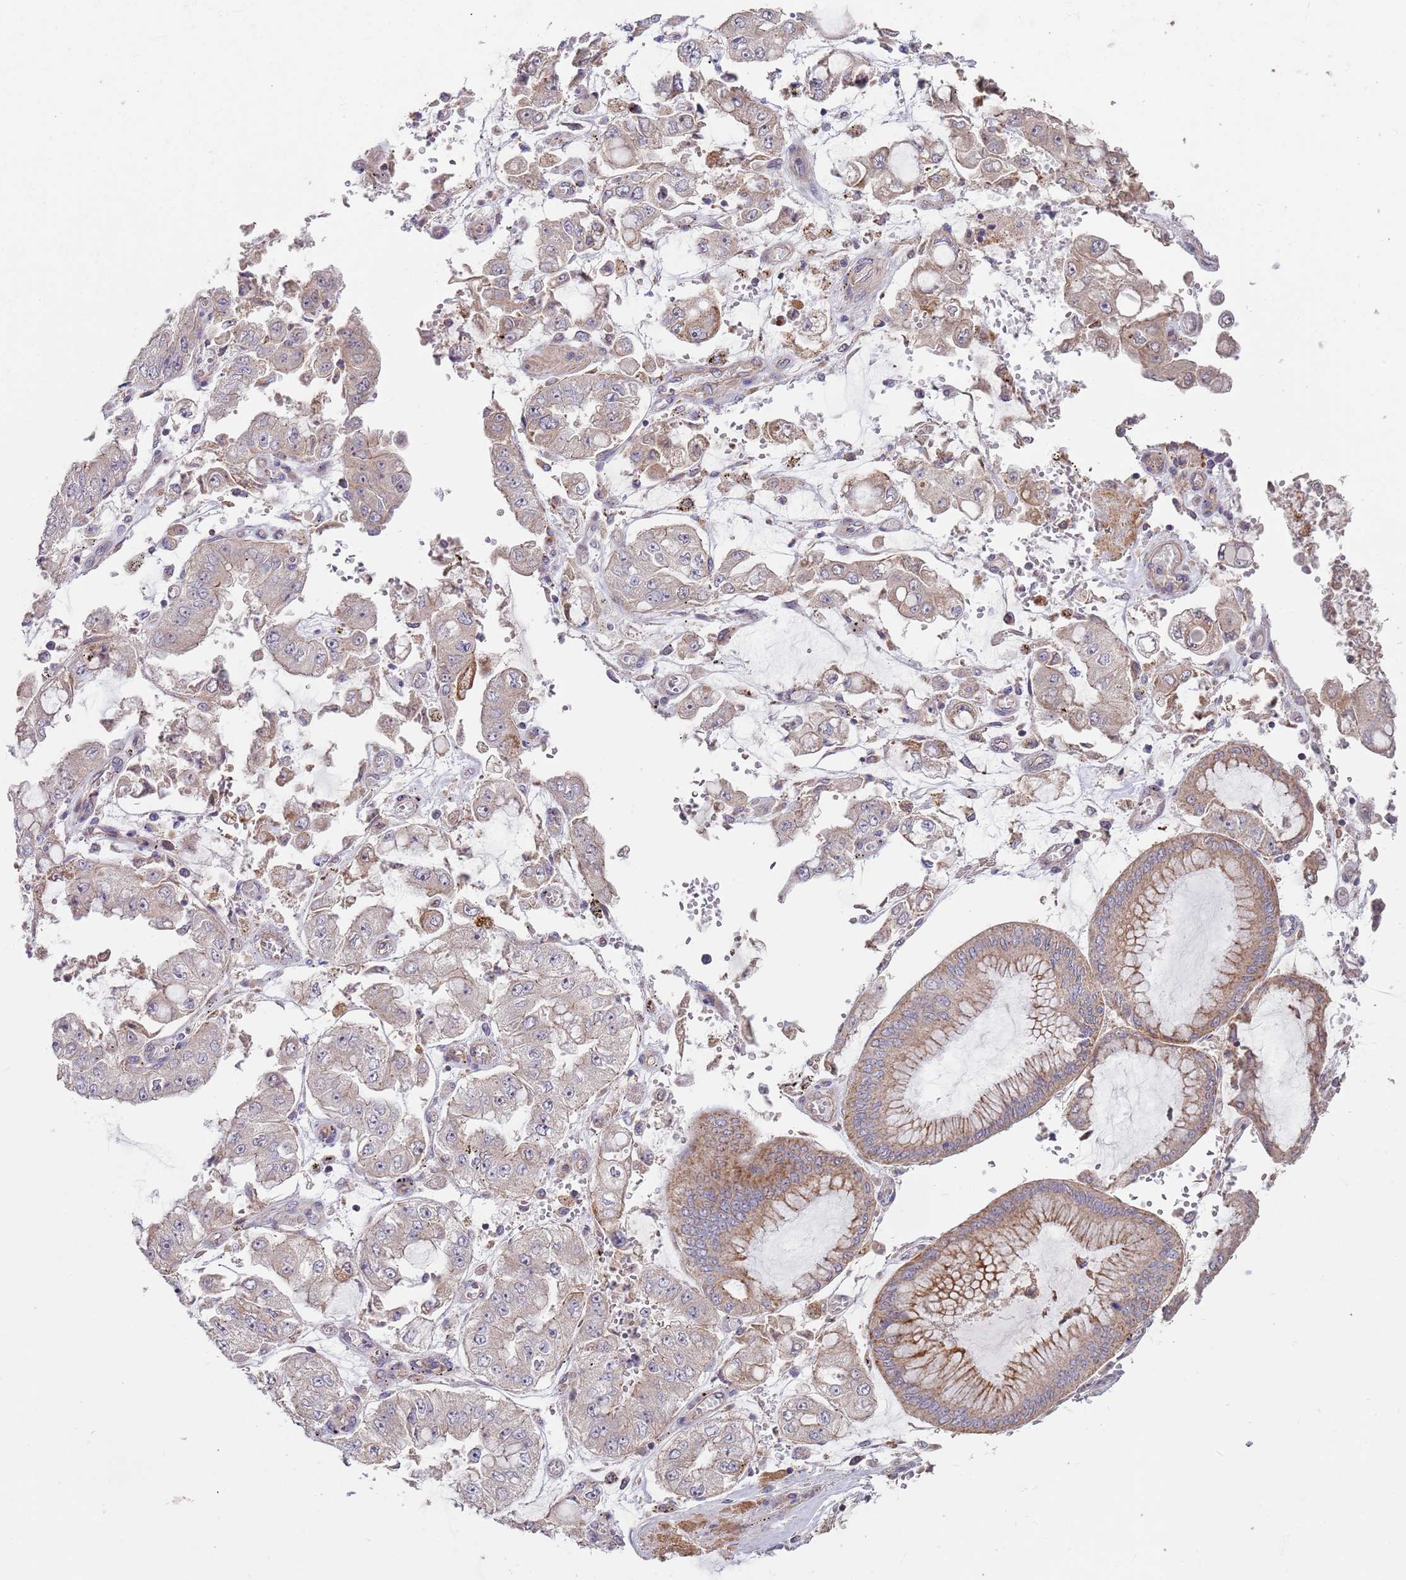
{"staining": {"intensity": "weak", "quantity": "<25%", "location": "cytoplasmic/membranous"}, "tissue": "stomach cancer", "cell_type": "Tumor cells", "image_type": "cancer", "snomed": [{"axis": "morphology", "description": "Adenocarcinoma, NOS"}, {"axis": "topography", "description": "Stomach"}], "caption": "Immunohistochemical staining of human stomach cancer (adenocarcinoma) exhibits no significant staining in tumor cells.", "gene": "ABCC10", "patient": {"sex": "male", "age": 76}}